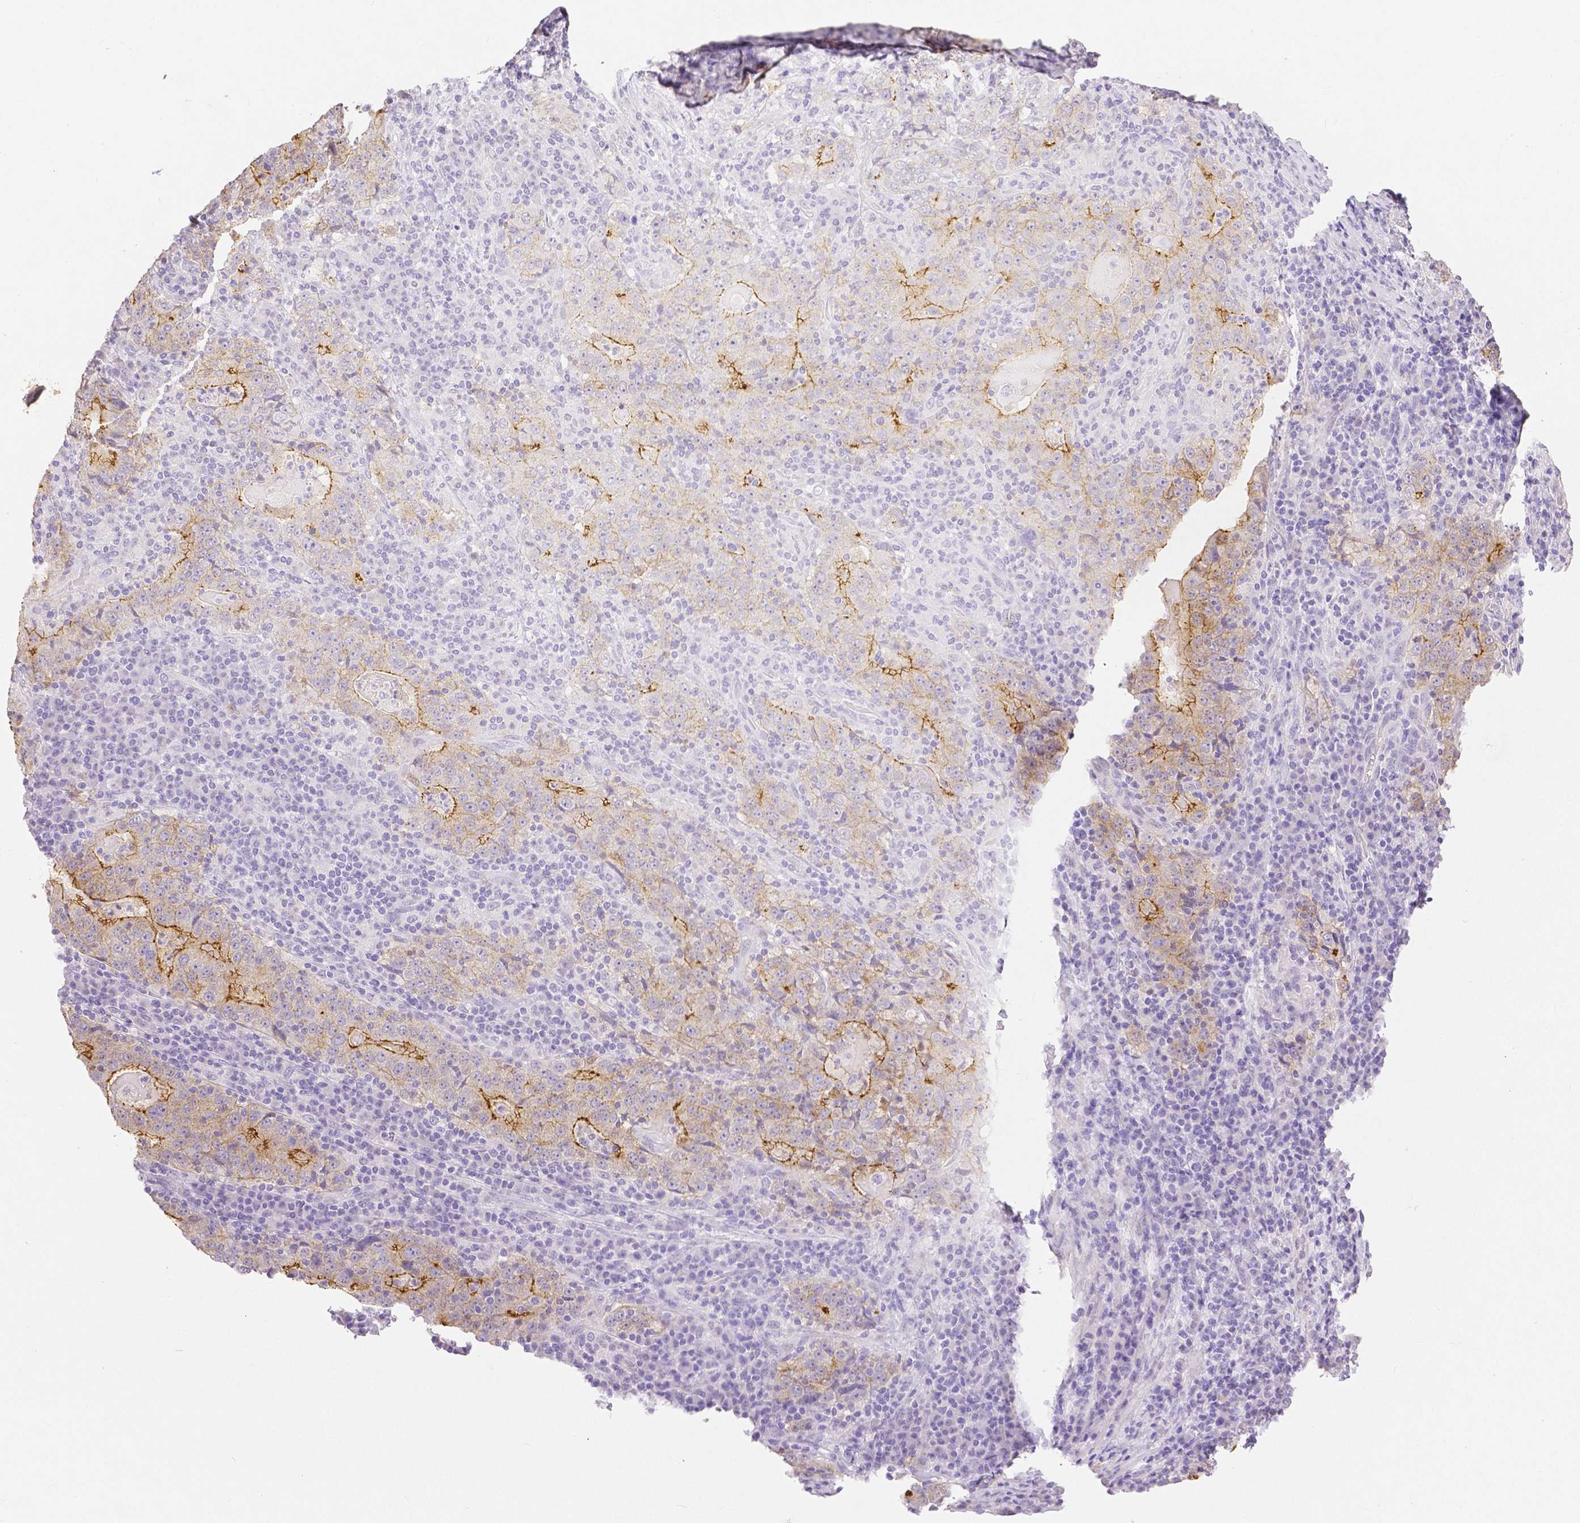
{"staining": {"intensity": "moderate", "quantity": "<25%", "location": "cytoplasmic/membranous"}, "tissue": "stomach cancer", "cell_type": "Tumor cells", "image_type": "cancer", "snomed": [{"axis": "morphology", "description": "Normal tissue, NOS"}, {"axis": "morphology", "description": "Adenocarcinoma, NOS"}, {"axis": "topography", "description": "Stomach, upper"}, {"axis": "topography", "description": "Stomach"}], "caption": "Stomach adenocarcinoma stained with a protein marker reveals moderate staining in tumor cells.", "gene": "OCLN", "patient": {"sex": "male", "age": 59}}